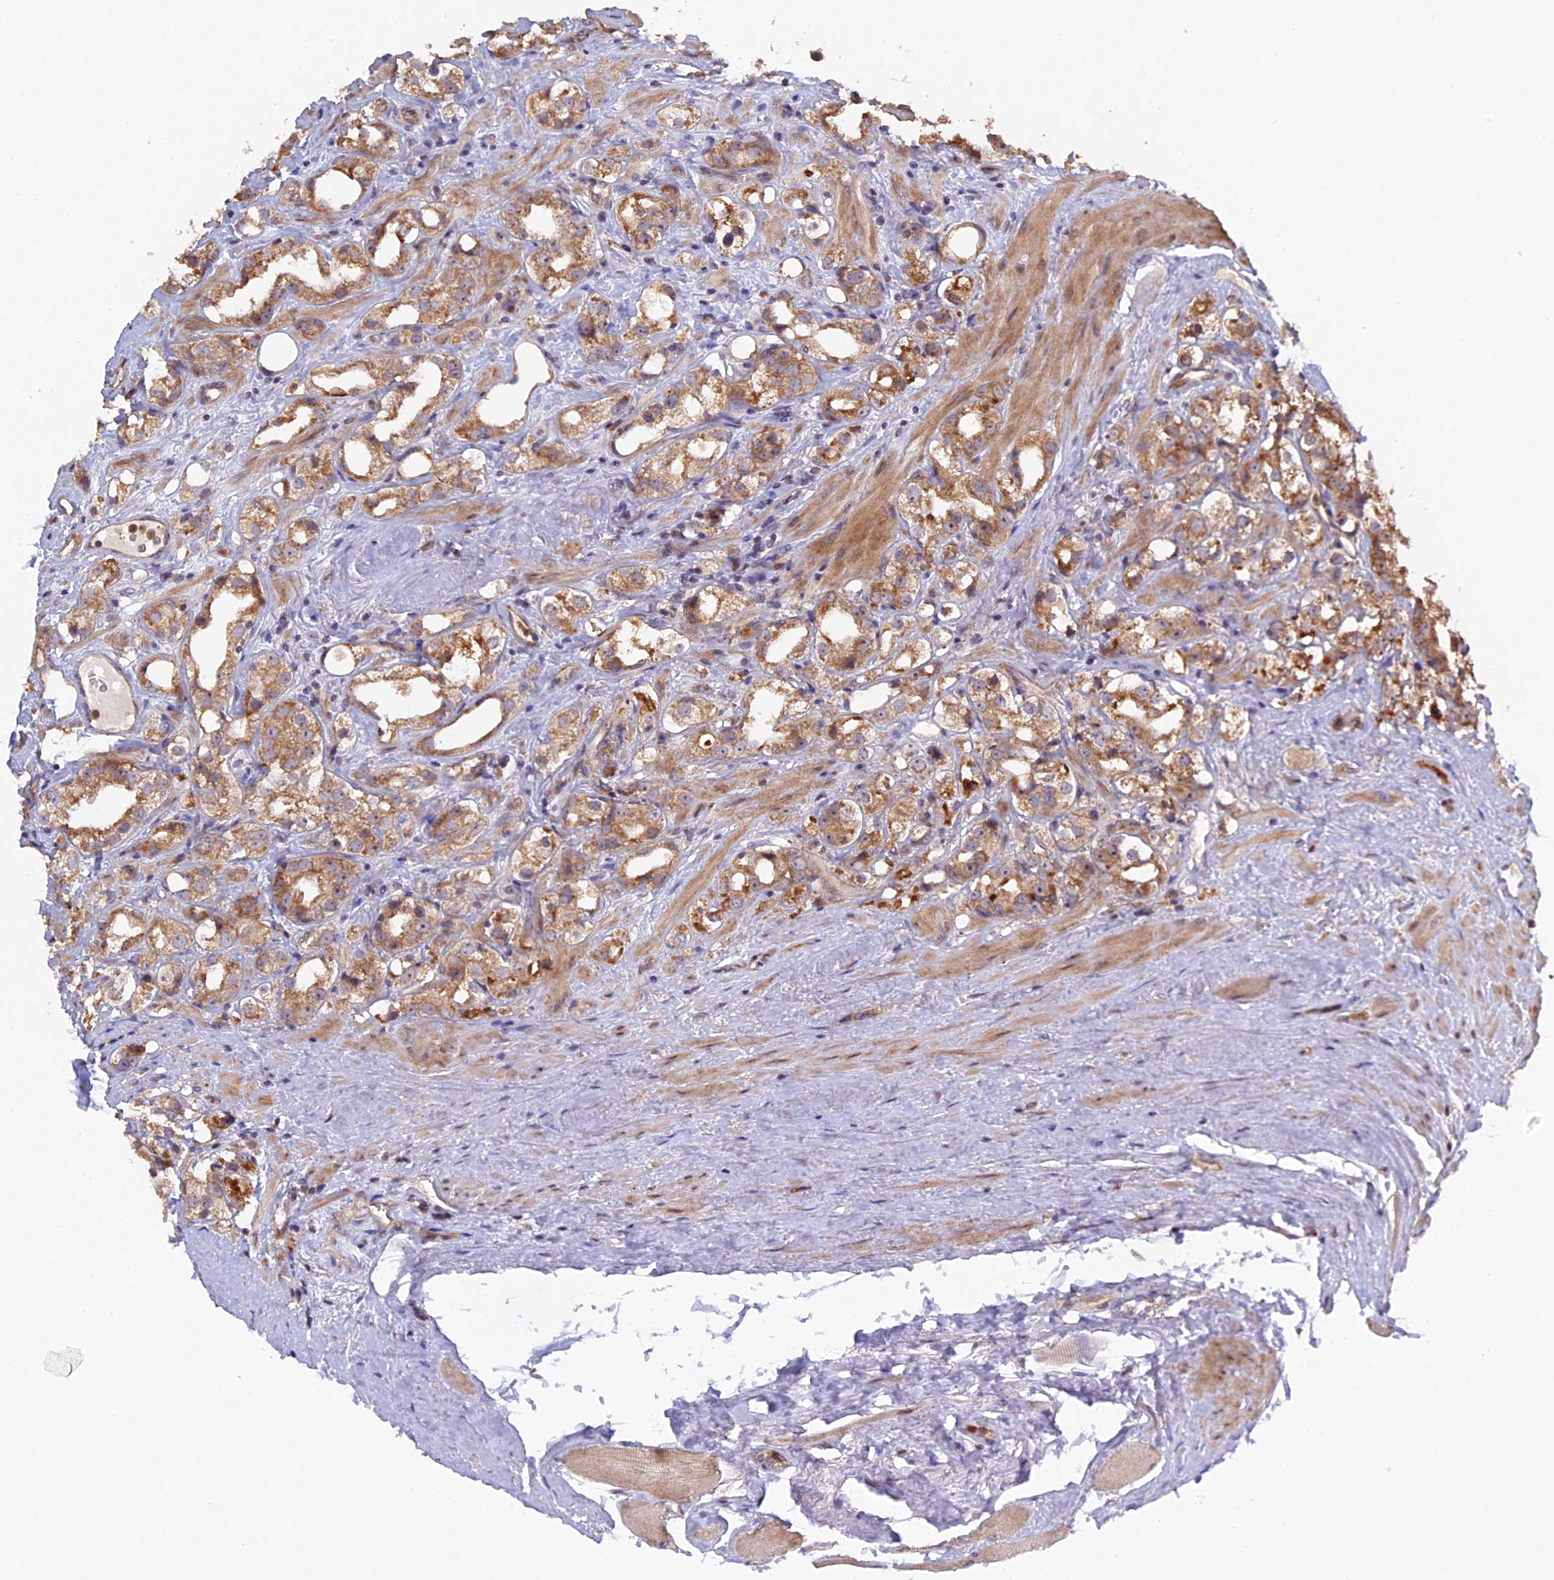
{"staining": {"intensity": "moderate", "quantity": ">75%", "location": "cytoplasmic/membranous"}, "tissue": "prostate cancer", "cell_type": "Tumor cells", "image_type": "cancer", "snomed": [{"axis": "morphology", "description": "Adenocarcinoma, NOS"}, {"axis": "topography", "description": "Prostate"}], "caption": "Immunohistochemistry (IHC) staining of prostate cancer (adenocarcinoma), which demonstrates medium levels of moderate cytoplasmic/membranous staining in about >75% of tumor cells indicating moderate cytoplasmic/membranous protein staining. The staining was performed using DAB (3,3'-diaminobenzidine) (brown) for protein detection and nuclei were counterstained in hematoxylin (blue).", "gene": "FERMT1", "patient": {"sex": "male", "age": 79}}